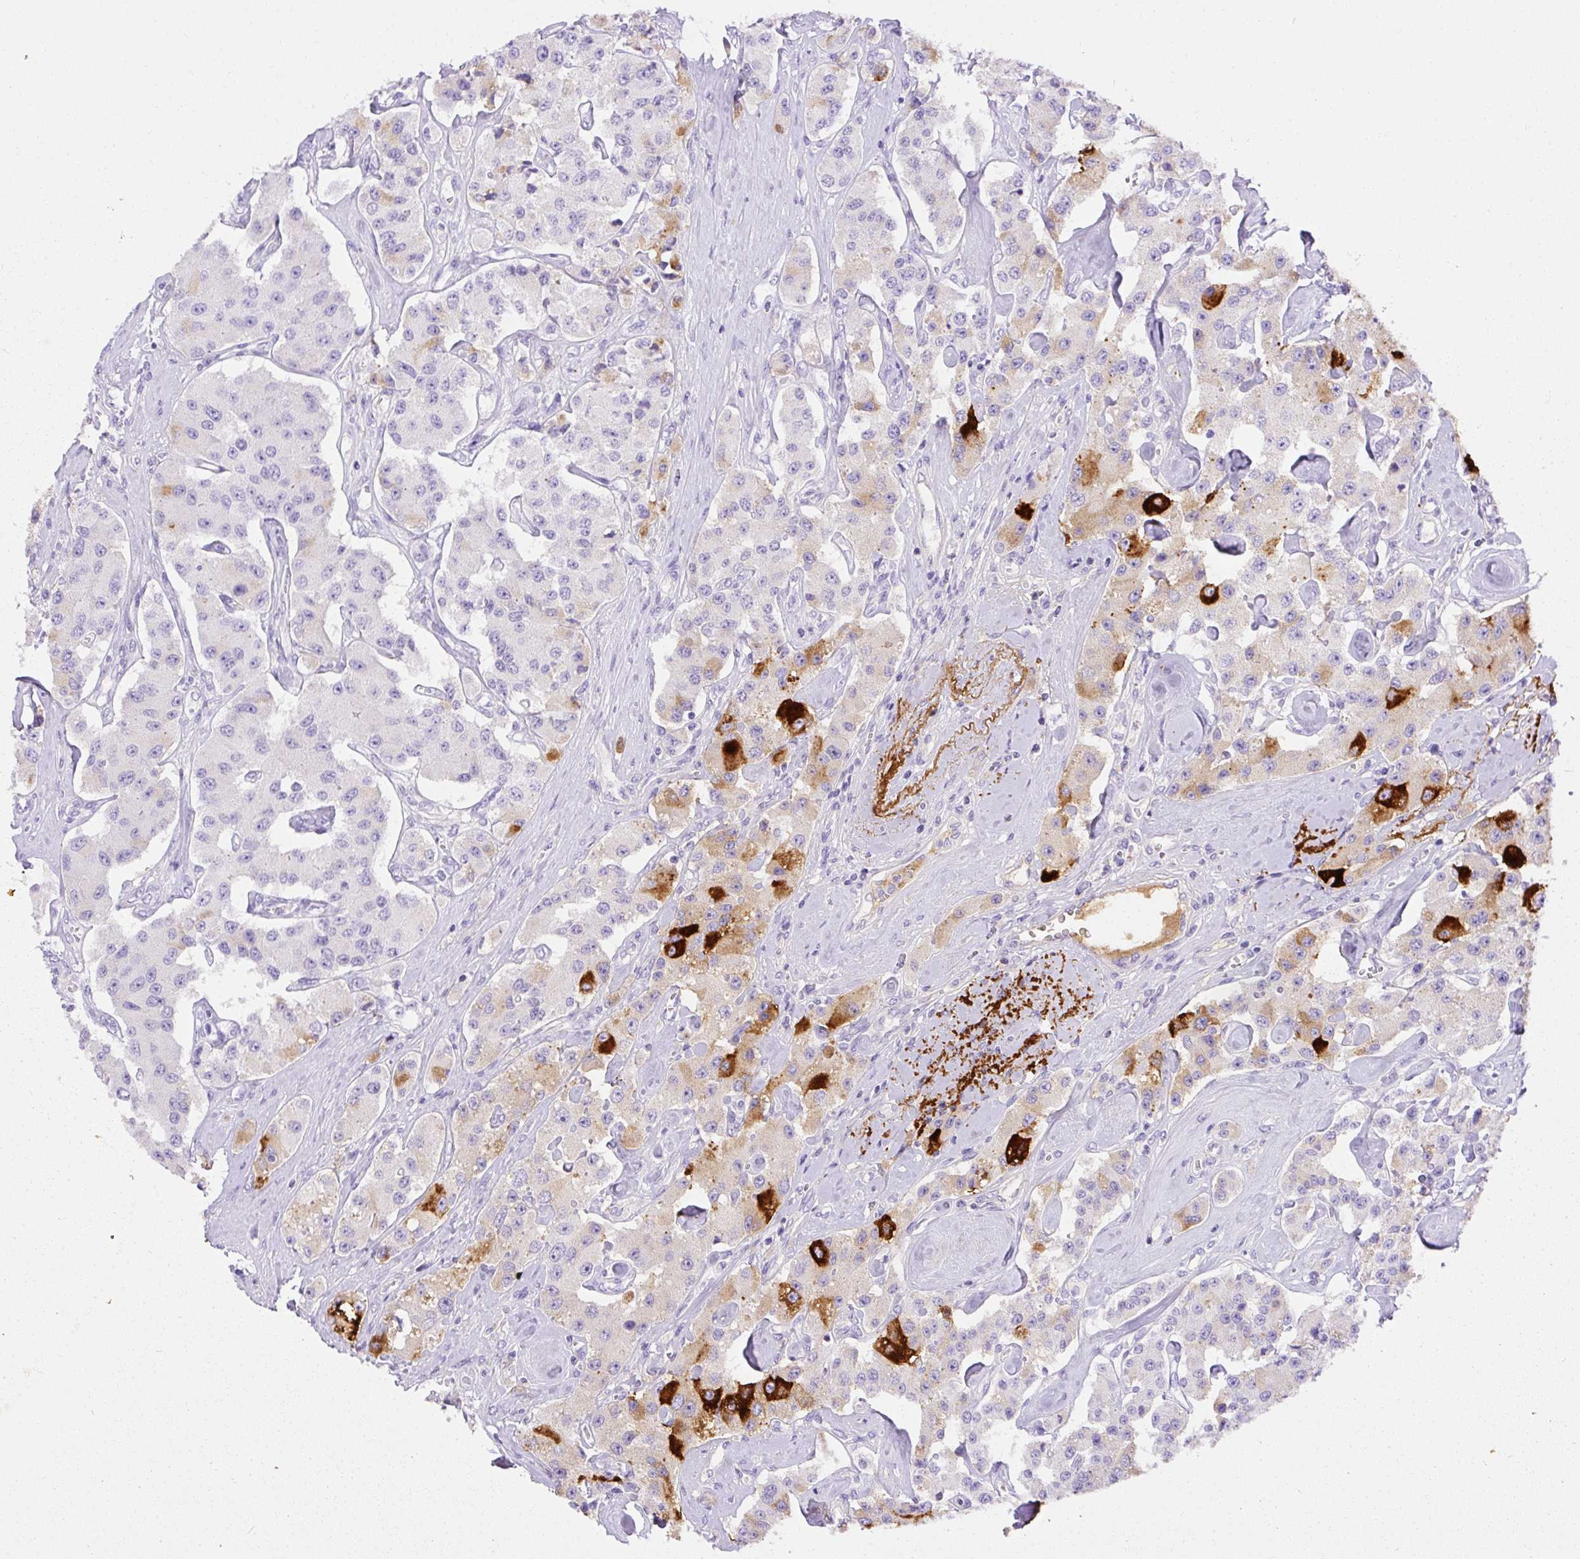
{"staining": {"intensity": "strong", "quantity": "<25%", "location": "cytoplasmic/membranous"}, "tissue": "carcinoid", "cell_type": "Tumor cells", "image_type": "cancer", "snomed": [{"axis": "morphology", "description": "Carcinoid, malignant, NOS"}, {"axis": "topography", "description": "Pancreas"}], "caption": "Malignant carcinoid stained with a protein marker shows strong staining in tumor cells.", "gene": "APCS", "patient": {"sex": "male", "age": 41}}